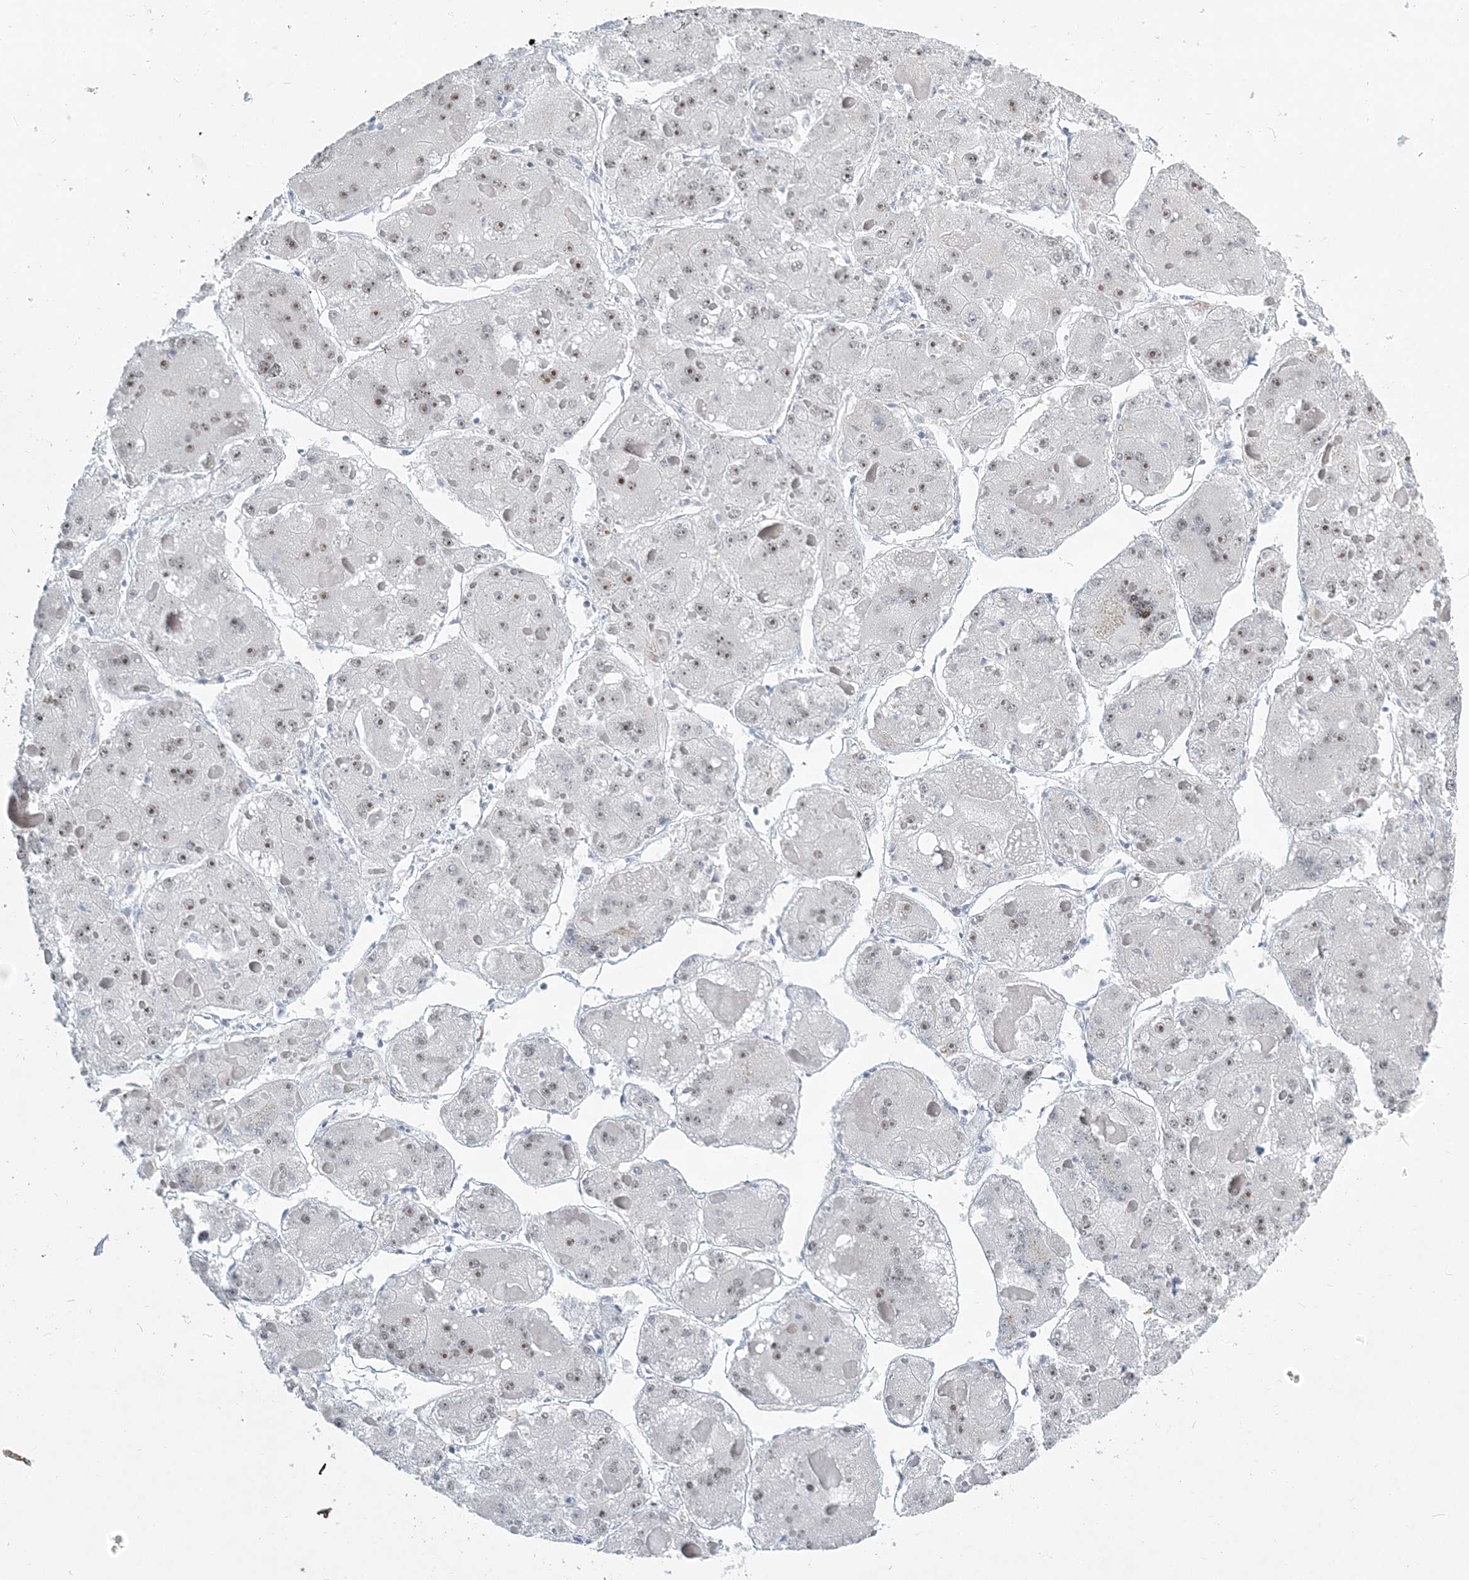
{"staining": {"intensity": "moderate", "quantity": "25%-75%", "location": "nuclear"}, "tissue": "liver cancer", "cell_type": "Tumor cells", "image_type": "cancer", "snomed": [{"axis": "morphology", "description": "Carcinoma, Hepatocellular, NOS"}, {"axis": "topography", "description": "Liver"}], "caption": "Hepatocellular carcinoma (liver) stained with DAB IHC demonstrates medium levels of moderate nuclear staining in approximately 25%-75% of tumor cells.", "gene": "PLRG1", "patient": {"sex": "female", "age": 73}}